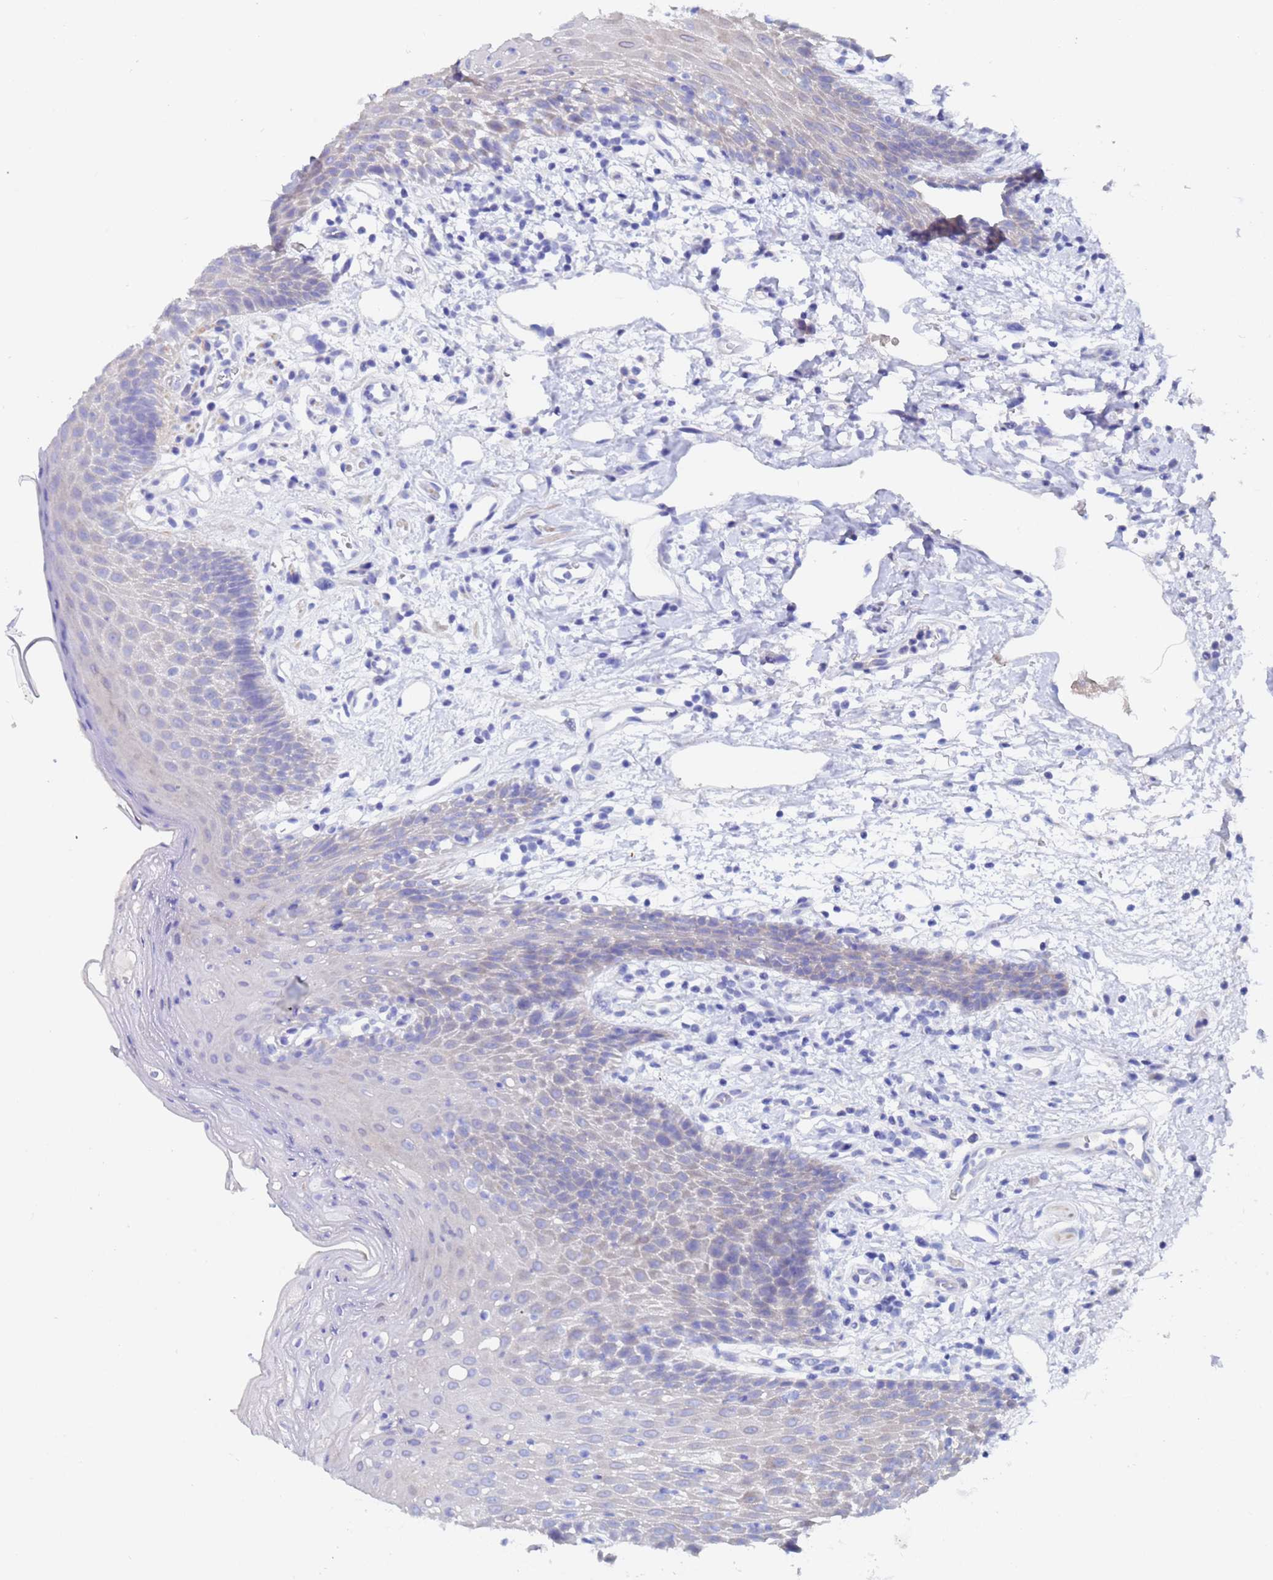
{"staining": {"intensity": "weak", "quantity": "<25%", "location": "cytoplasmic/membranous"}, "tissue": "oral mucosa", "cell_type": "Squamous epithelial cells", "image_type": "normal", "snomed": [{"axis": "morphology", "description": "Normal tissue, NOS"}, {"axis": "topography", "description": "Oral tissue"}, {"axis": "topography", "description": "Tounge, NOS"}], "caption": "This is a micrograph of IHC staining of normal oral mucosa, which shows no staining in squamous epithelial cells.", "gene": "UBE2O", "patient": {"sex": "female", "age": 59}}